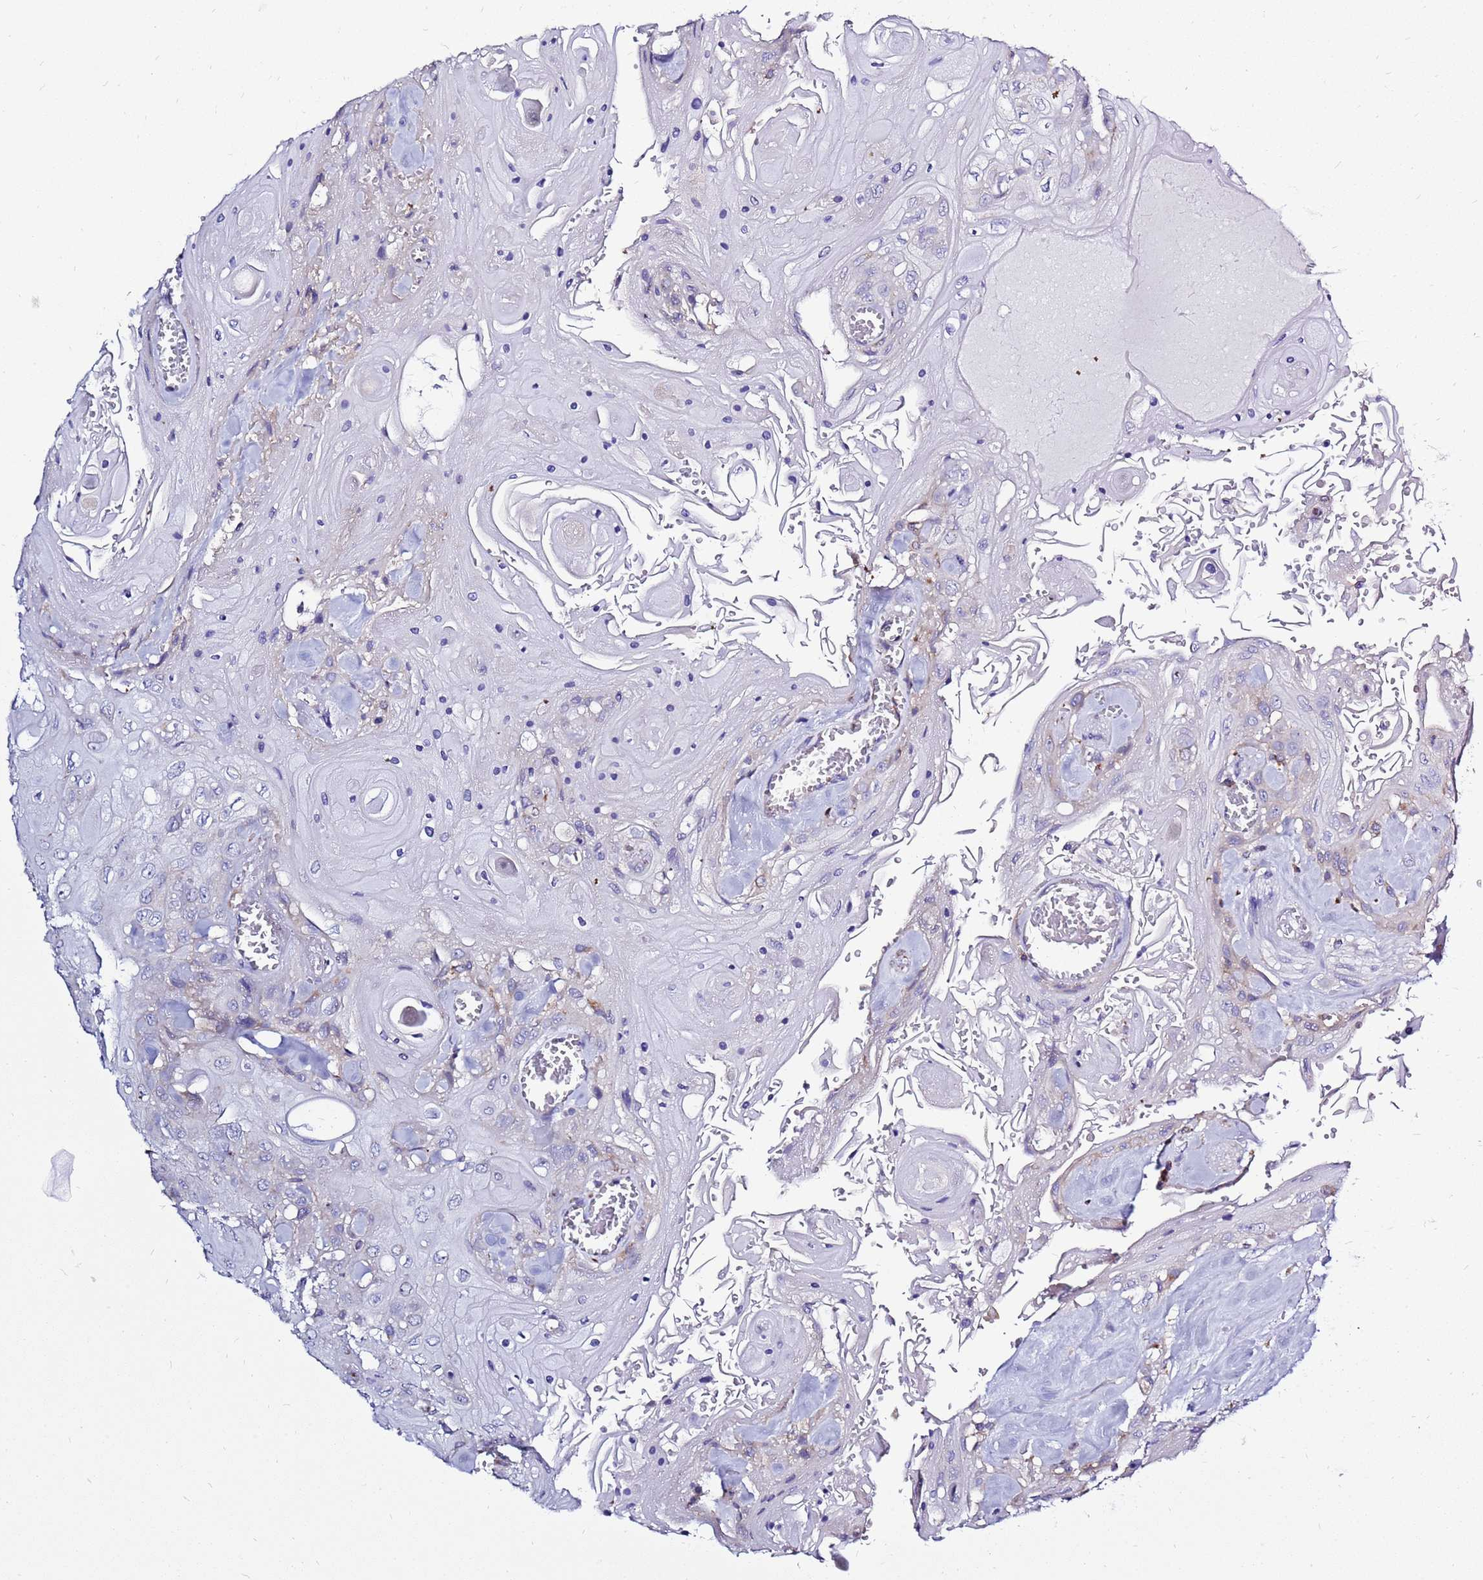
{"staining": {"intensity": "negative", "quantity": "none", "location": "none"}, "tissue": "head and neck cancer", "cell_type": "Tumor cells", "image_type": "cancer", "snomed": [{"axis": "morphology", "description": "Squamous cell carcinoma, NOS"}, {"axis": "topography", "description": "Head-Neck"}], "caption": "Immunohistochemistry (IHC) photomicrograph of neoplastic tissue: human head and neck cancer stained with DAB (3,3'-diaminobenzidine) displays no significant protein positivity in tumor cells. (DAB (3,3'-diaminobenzidine) immunohistochemistry (IHC) visualized using brightfield microscopy, high magnification).", "gene": "IGF1R", "patient": {"sex": "female", "age": 43}}